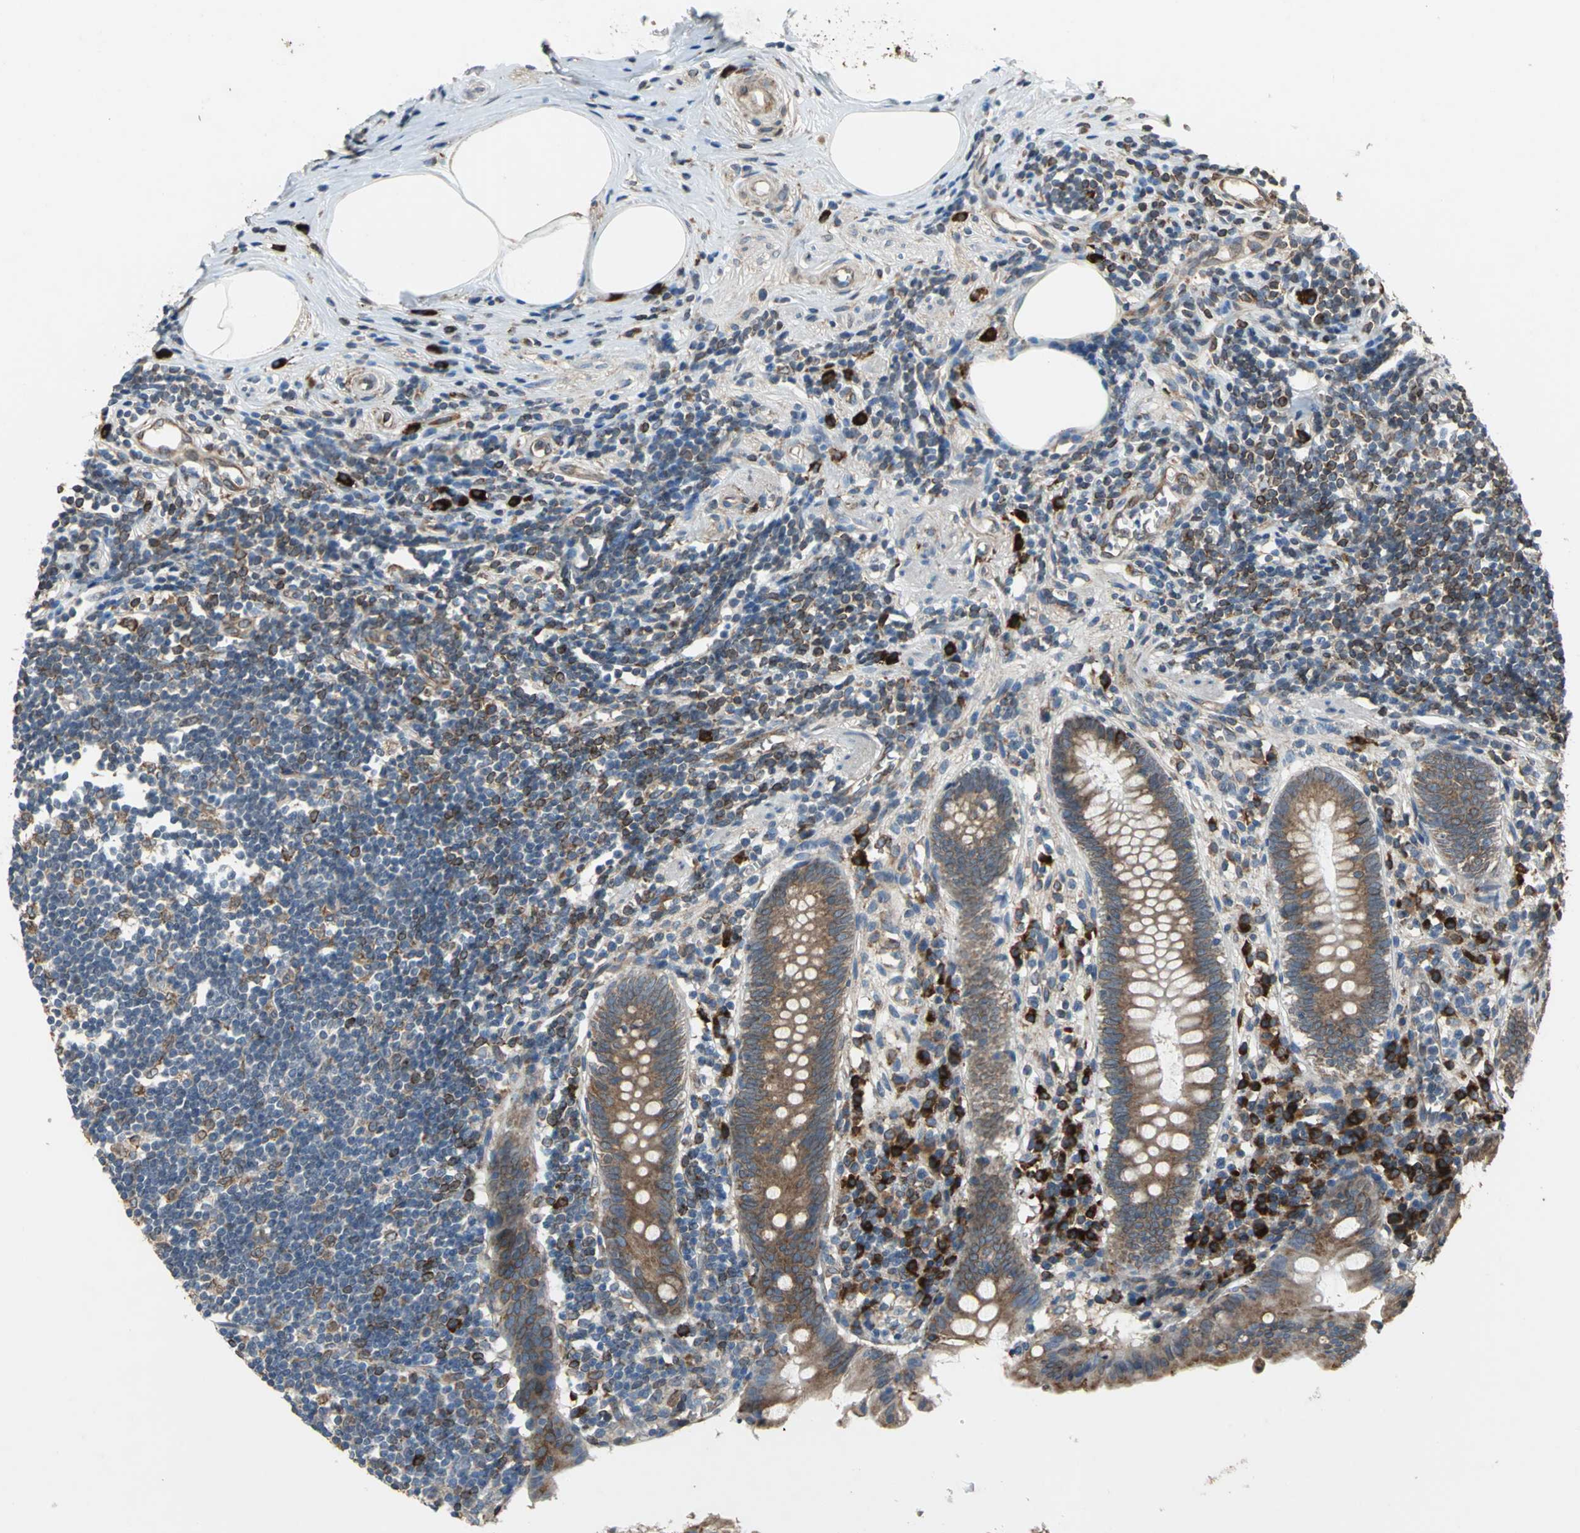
{"staining": {"intensity": "moderate", "quantity": "25%-75%", "location": "cytoplasmic/membranous"}, "tissue": "appendix", "cell_type": "Glandular cells", "image_type": "normal", "snomed": [{"axis": "morphology", "description": "Normal tissue, NOS"}, {"axis": "topography", "description": "Appendix"}], "caption": "A photomicrograph of human appendix stained for a protein shows moderate cytoplasmic/membranous brown staining in glandular cells.", "gene": "SYVN1", "patient": {"sex": "female", "age": 50}}